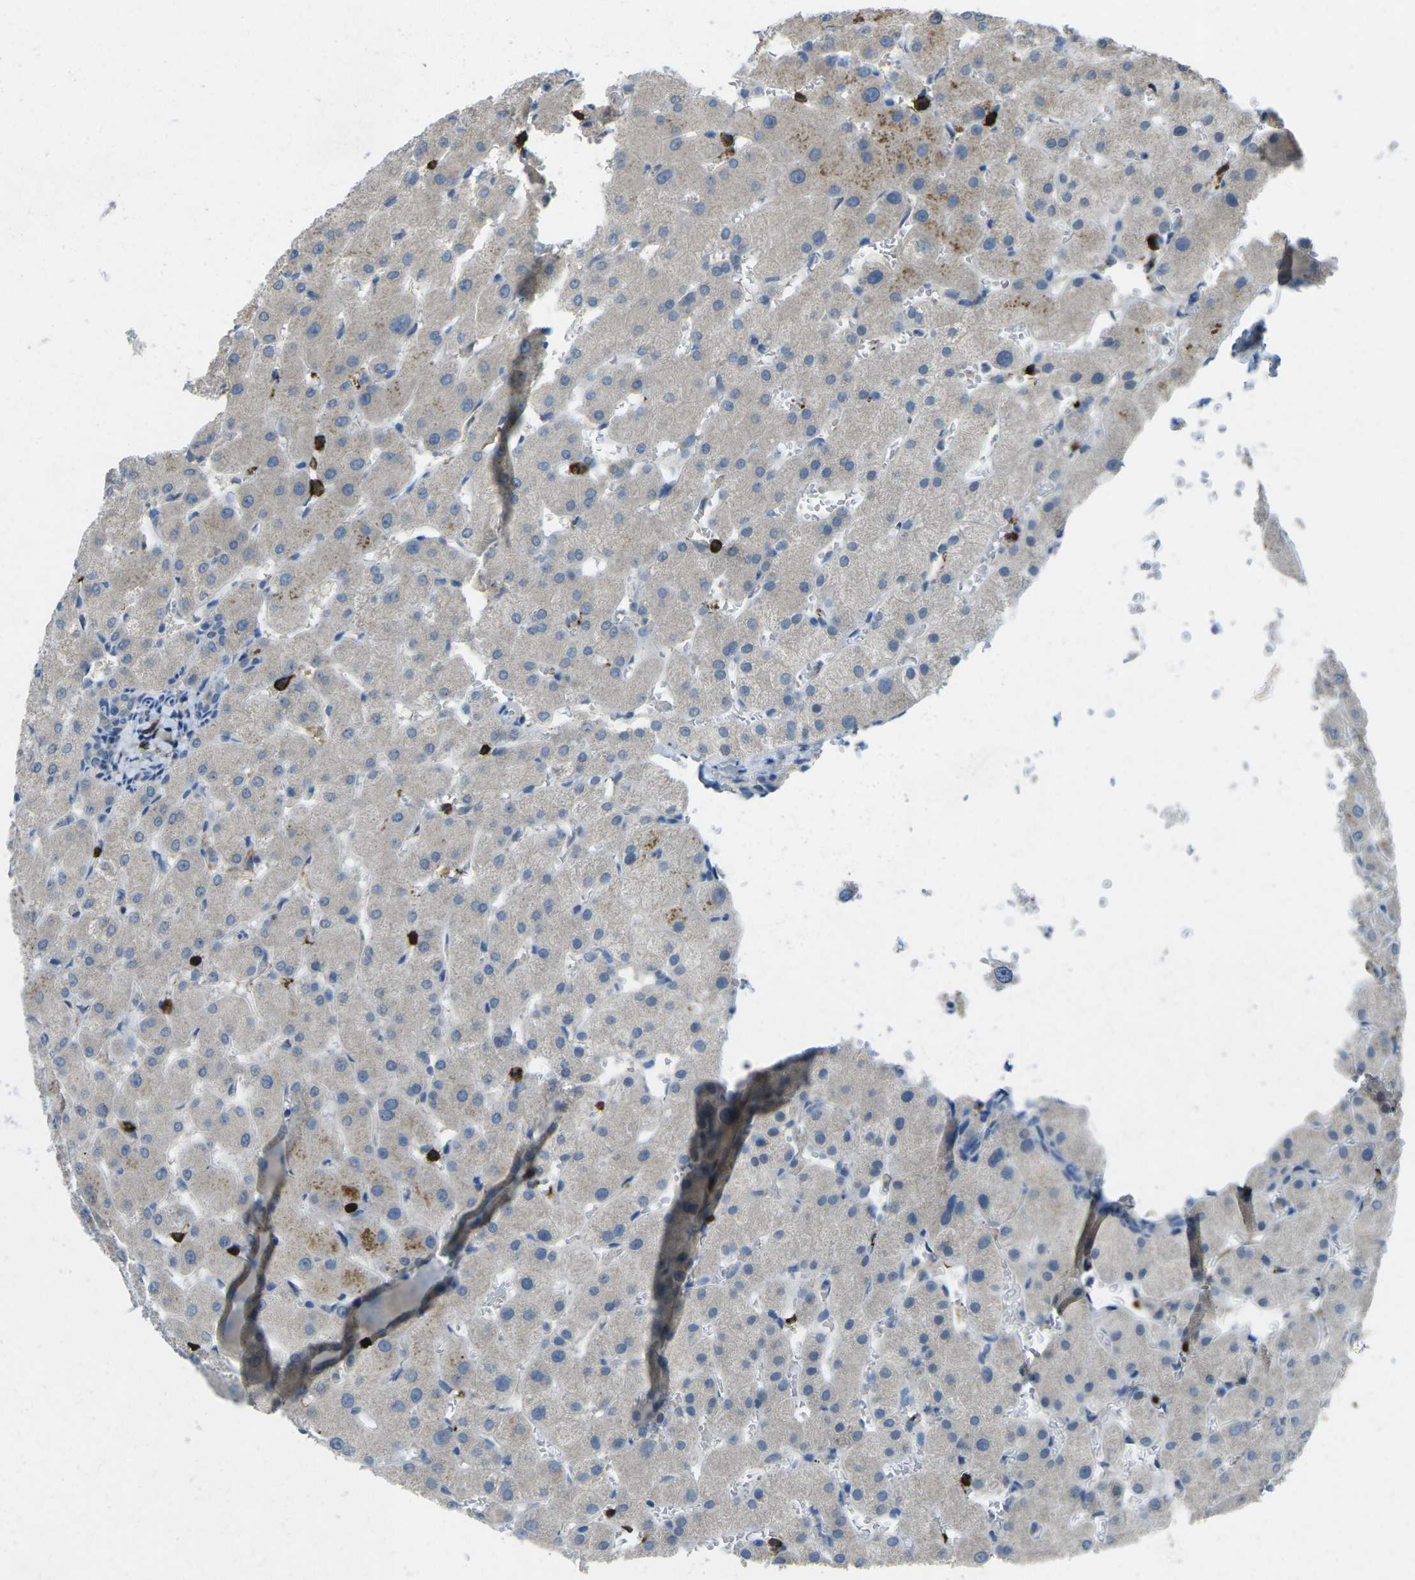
{"staining": {"intensity": "negative", "quantity": "none", "location": "none"}, "tissue": "liver", "cell_type": "Cholangiocytes", "image_type": "normal", "snomed": [{"axis": "morphology", "description": "Normal tissue, NOS"}, {"axis": "topography", "description": "Liver"}], "caption": "Cholangiocytes show no significant staining in normal liver. Nuclei are stained in blue.", "gene": "CD19", "patient": {"sex": "female", "age": 63}}